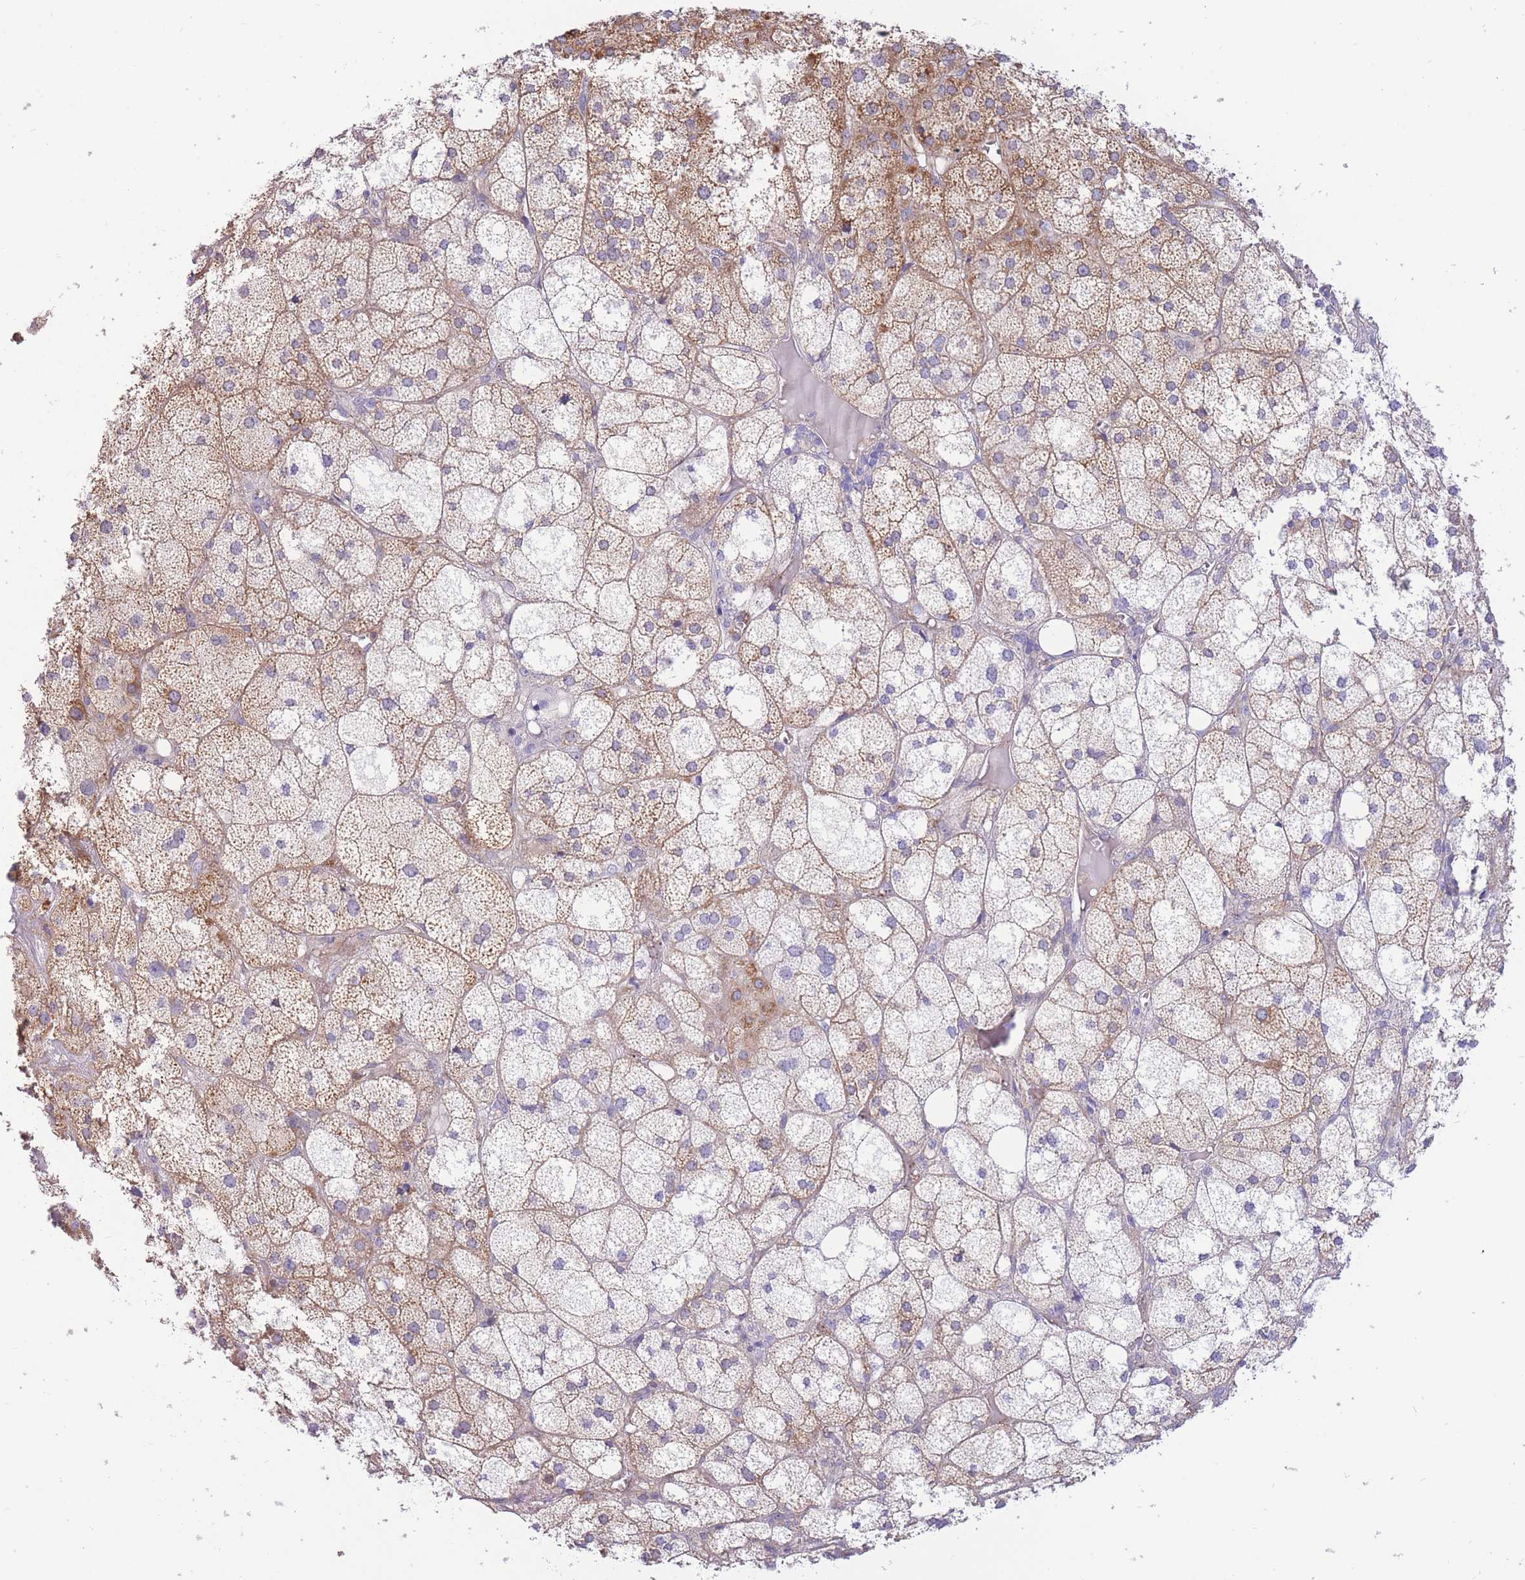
{"staining": {"intensity": "moderate", "quantity": "25%-75%", "location": "cytoplasmic/membranous"}, "tissue": "adrenal gland", "cell_type": "Glandular cells", "image_type": "normal", "snomed": [{"axis": "morphology", "description": "Normal tissue, NOS"}, {"axis": "topography", "description": "Adrenal gland"}], "caption": "Protein staining demonstrates moderate cytoplasmic/membranous expression in approximately 25%-75% of glandular cells in benign adrenal gland. (DAB (3,3'-diaminobenzidine) = brown stain, brightfield microscopy at high magnification).", "gene": "SULT1A1", "patient": {"sex": "female", "age": 61}}